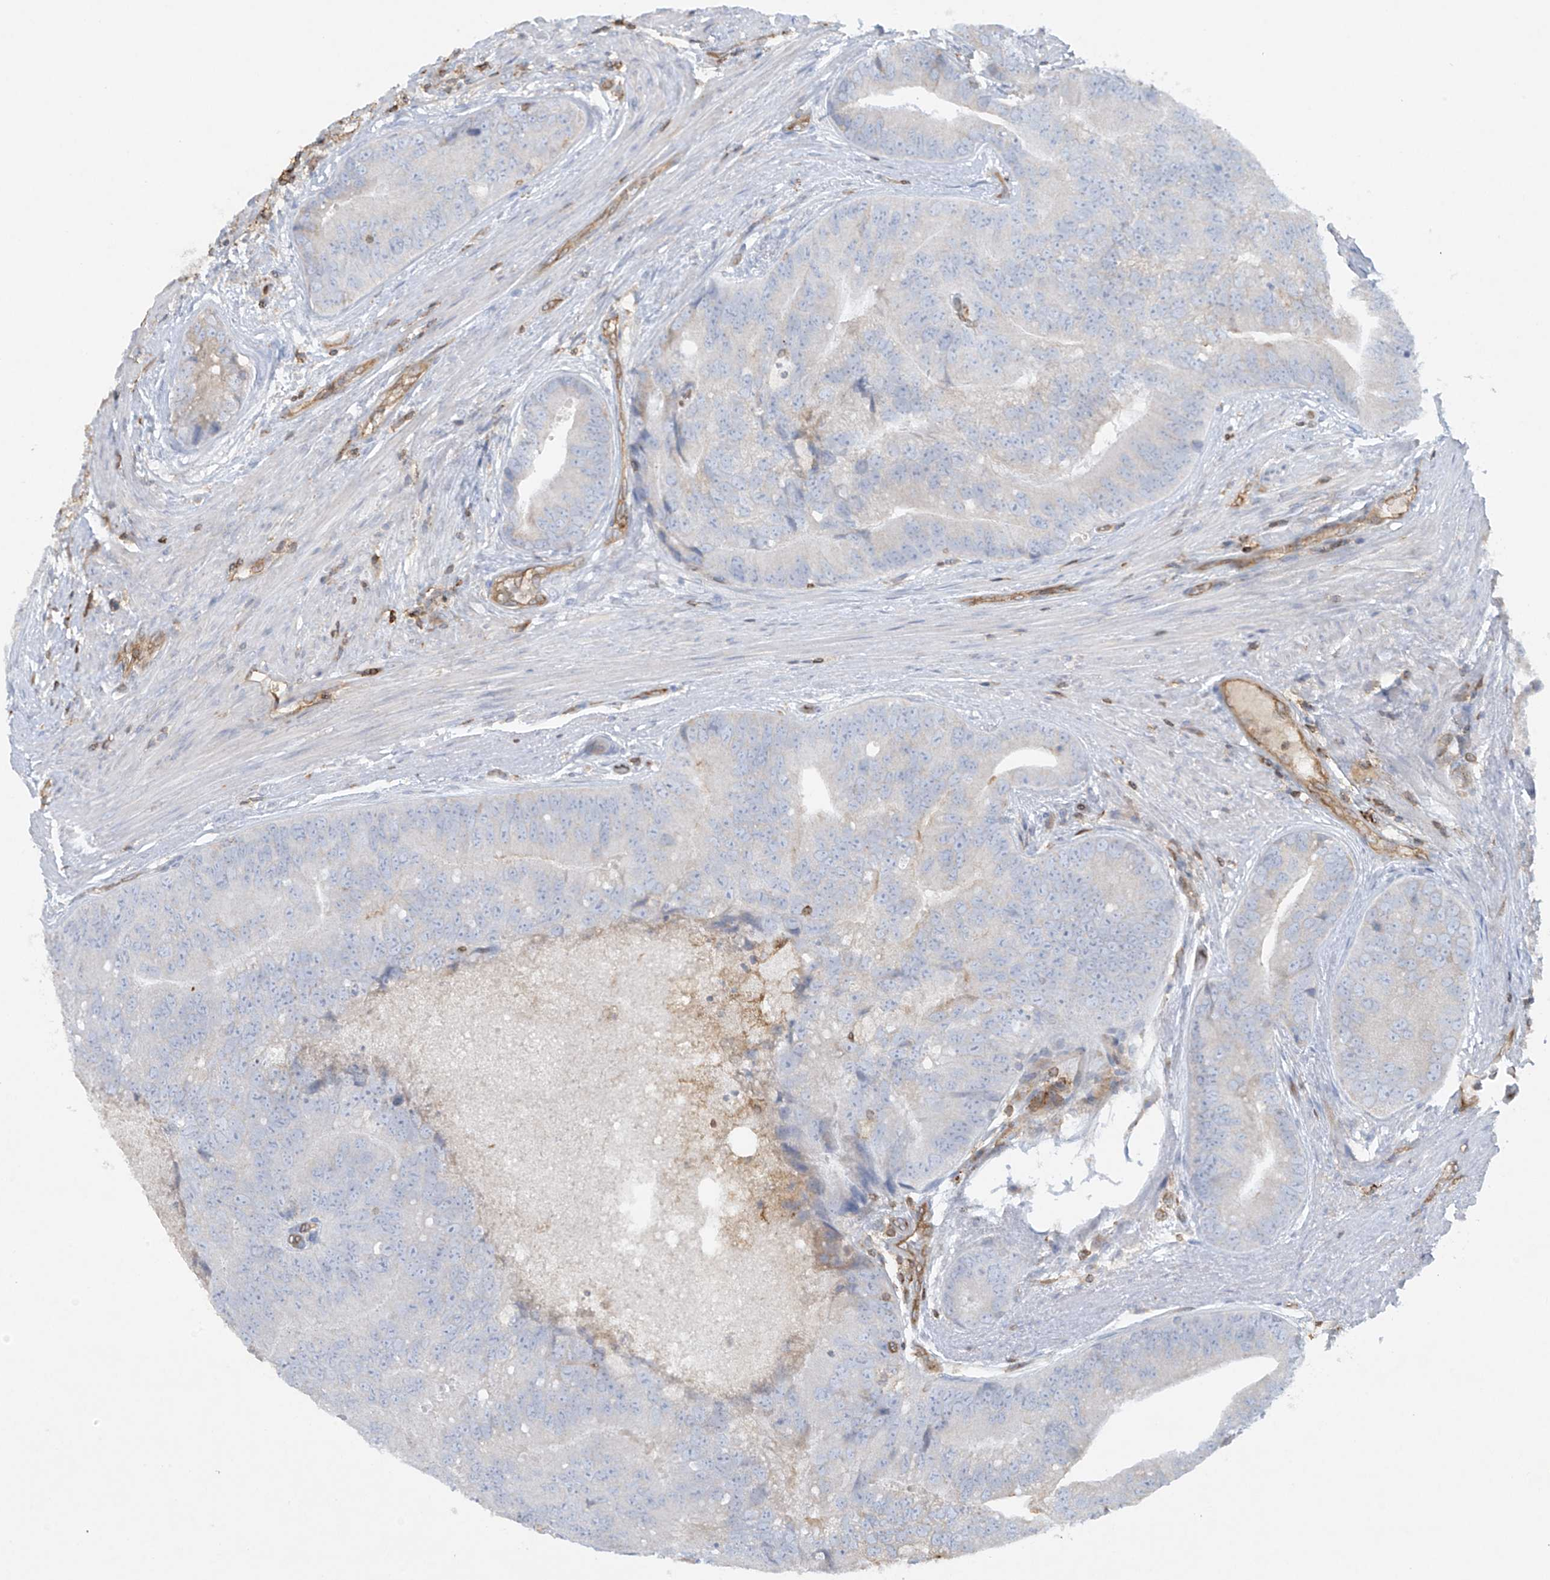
{"staining": {"intensity": "negative", "quantity": "none", "location": "none"}, "tissue": "prostate cancer", "cell_type": "Tumor cells", "image_type": "cancer", "snomed": [{"axis": "morphology", "description": "Adenocarcinoma, High grade"}, {"axis": "topography", "description": "Prostate"}], "caption": "This micrograph is of prostate cancer (adenocarcinoma (high-grade)) stained with immunohistochemistry (IHC) to label a protein in brown with the nuclei are counter-stained blue. There is no expression in tumor cells.", "gene": "HLA-E", "patient": {"sex": "male", "age": 70}}